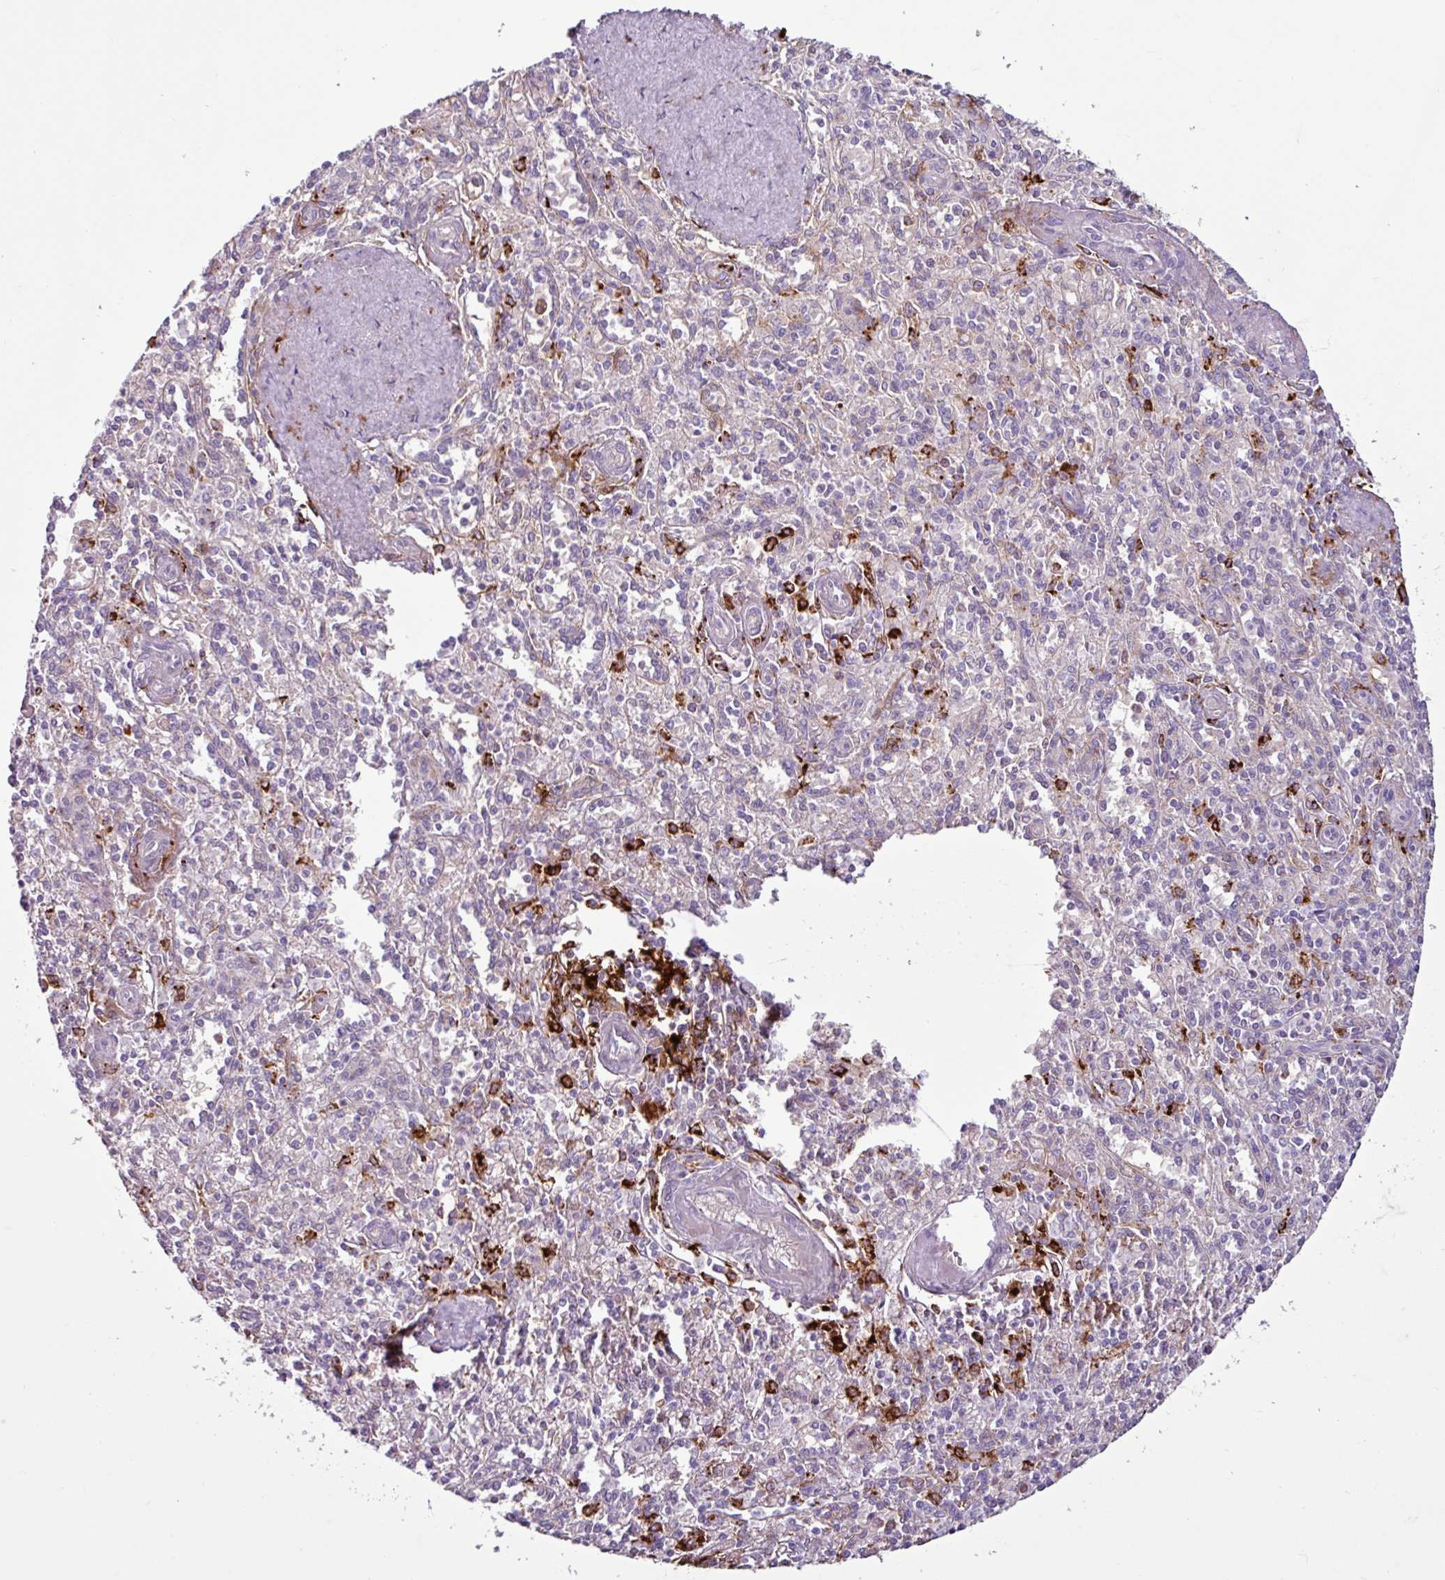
{"staining": {"intensity": "negative", "quantity": "none", "location": "none"}, "tissue": "spleen", "cell_type": "Cells in red pulp", "image_type": "normal", "snomed": [{"axis": "morphology", "description": "Normal tissue, NOS"}, {"axis": "topography", "description": "Spleen"}], "caption": "An image of human spleen is negative for staining in cells in red pulp. (Stains: DAB (3,3'-diaminobenzidine) IHC with hematoxylin counter stain, Microscopy: brightfield microscopy at high magnification).", "gene": "C9orf24", "patient": {"sex": "female", "age": 70}}